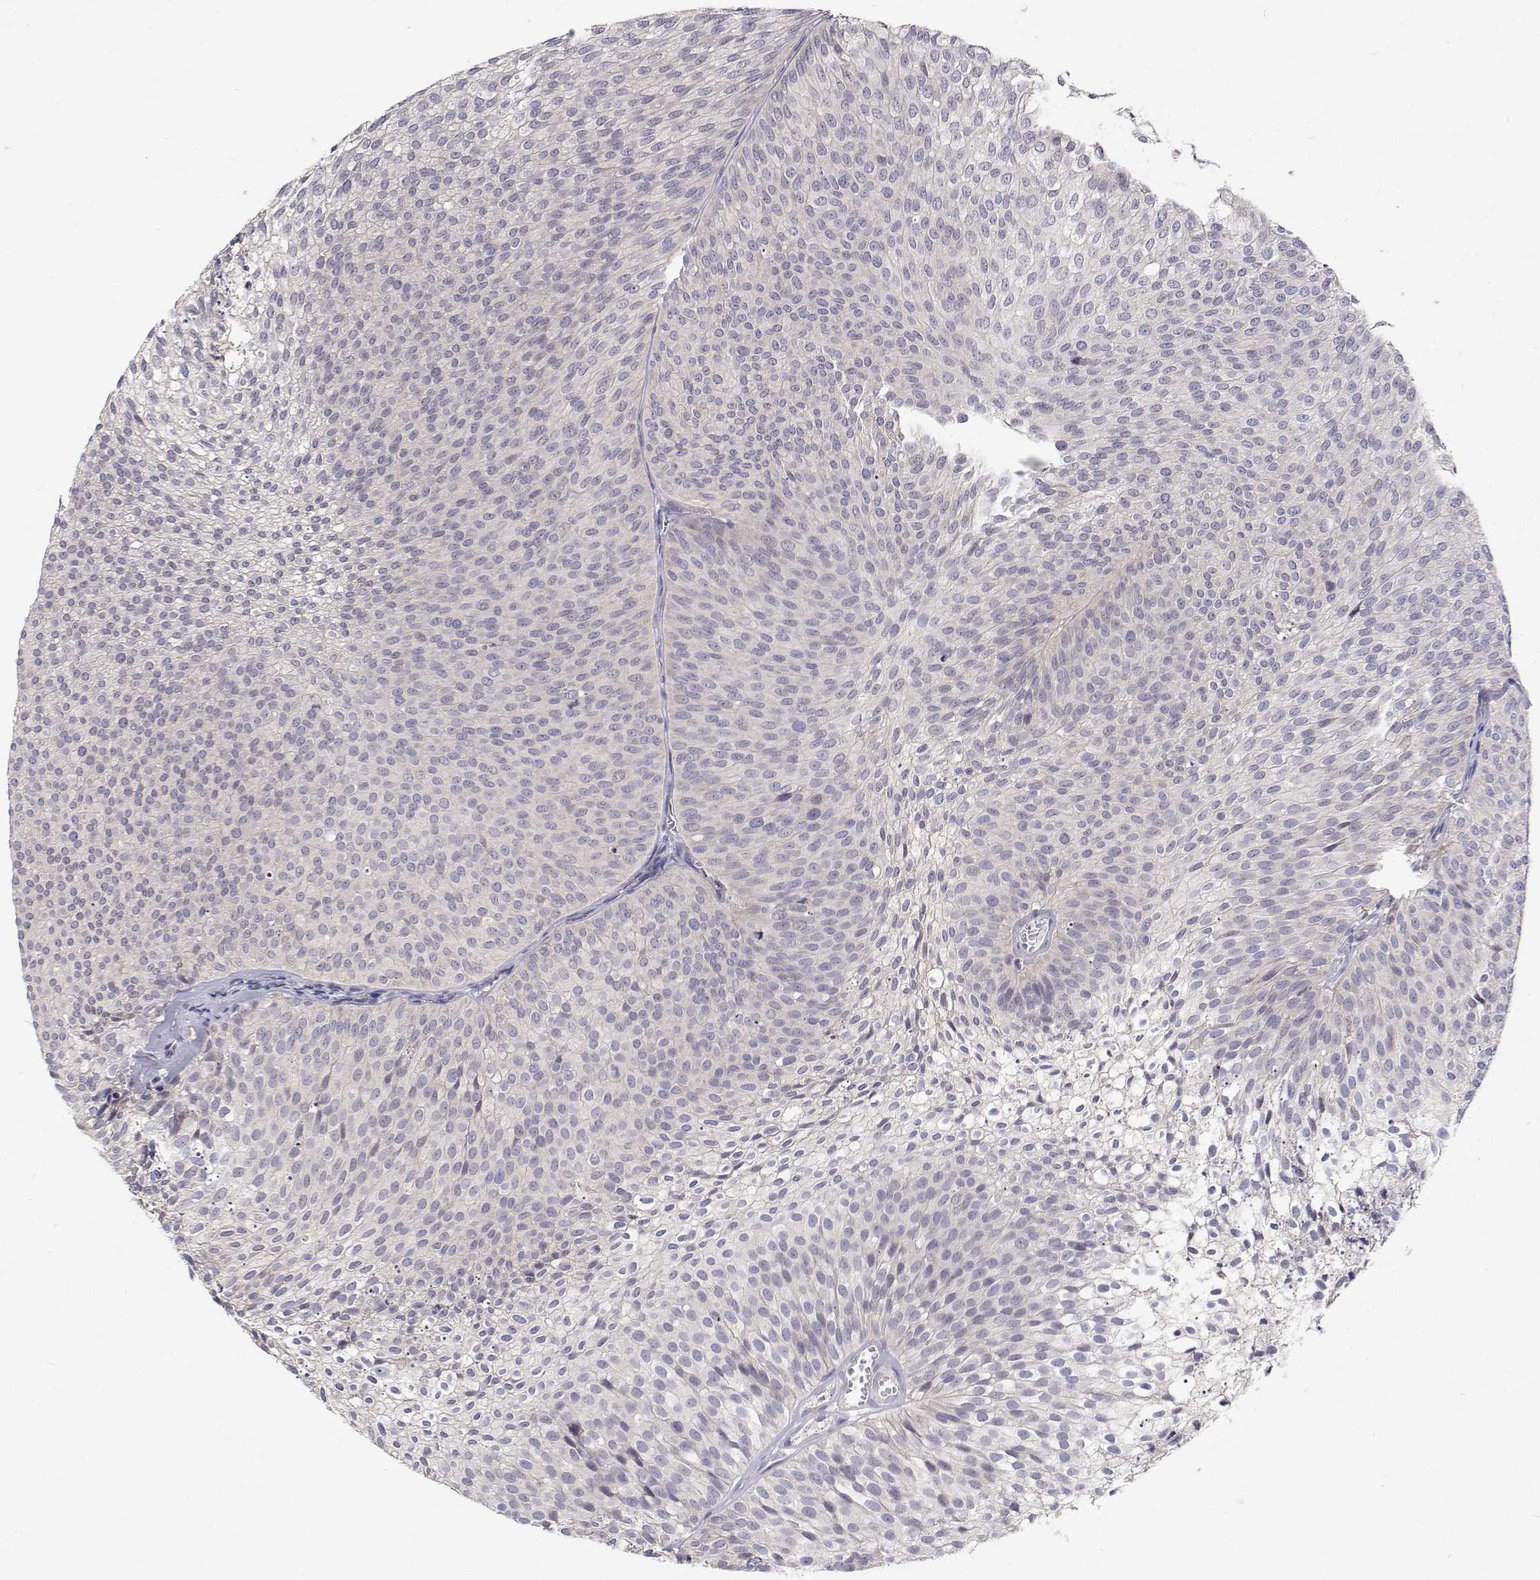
{"staining": {"intensity": "negative", "quantity": "none", "location": "none"}, "tissue": "urothelial cancer", "cell_type": "Tumor cells", "image_type": "cancer", "snomed": [{"axis": "morphology", "description": "Urothelial carcinoma, Low grade"}, {"axis": "topography", "description": "Urinary bladder"}], "caption": "Immunohistochemistry (IHC) of human urothelial cancer reveals no positivity in tumor cells.", "gene": "MYPN", "patient": {"sex": "male", "age": 91}}